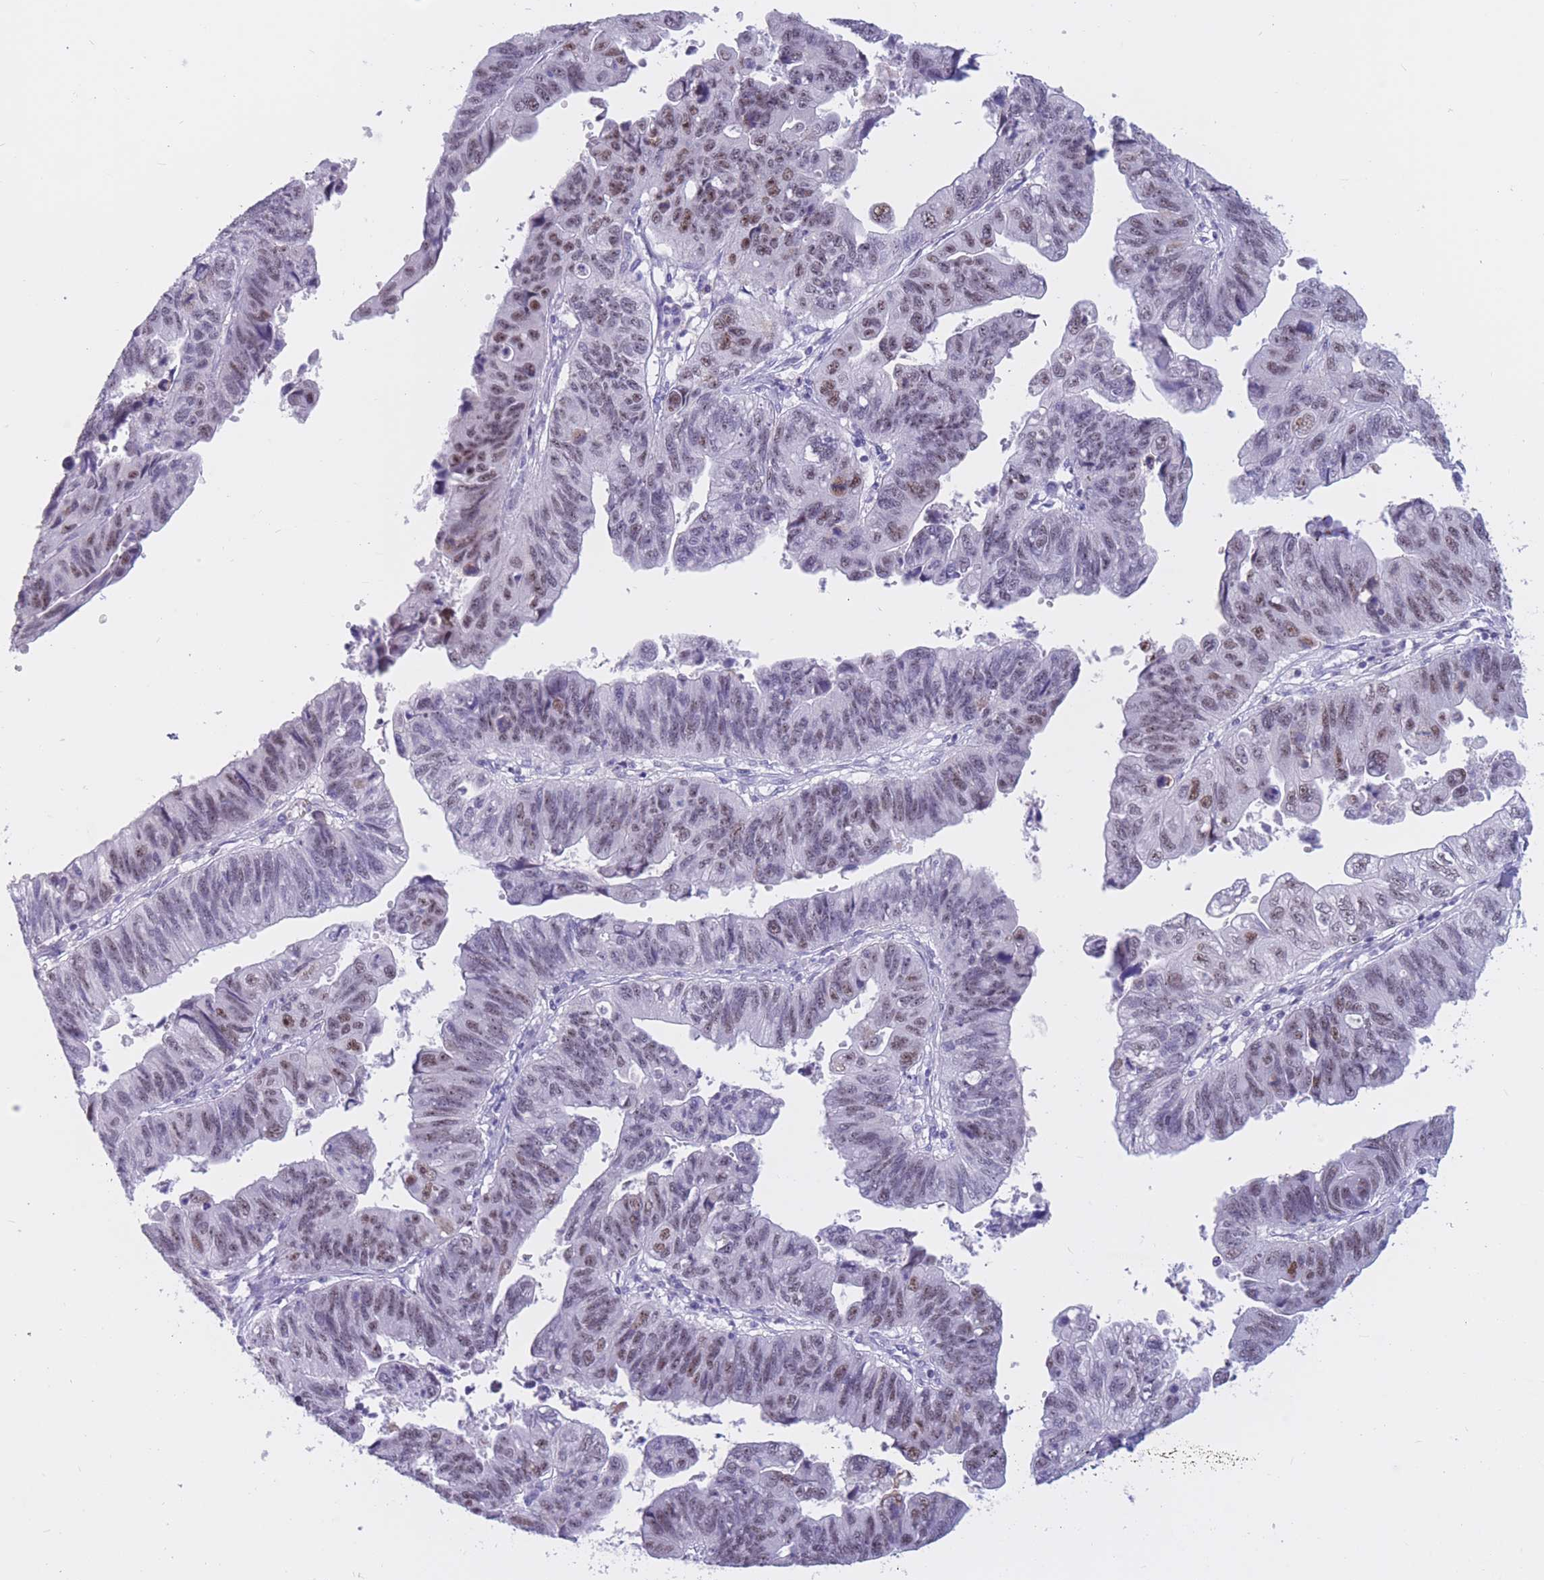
{"staining": {"intensity": "moderate", "quantity": "25%-75%", "location": "nuclear"}, "tissue": "stomach cancer", "cell_type": "Tumor cells", "image_type": "cancer", "snomed": [{"axis": "morphology", "description": "Adenocarcinoma, NOS"}, {"axis": "topography", "description": "Stomach"}], "caption": "IHC staining of stomach cancer (adenocarcinoma), which shows medium levels of moderate nuclear positivity in approximately 25%-75% of tumor cells indicating moderate nuclear protein positivity. The staining was performed using DAB (brown) for protein detection and nuclei were counterstained in hematoxylin (blue).", "gene": "BOP1", "patient": {"sex": "male", "age": 59}}